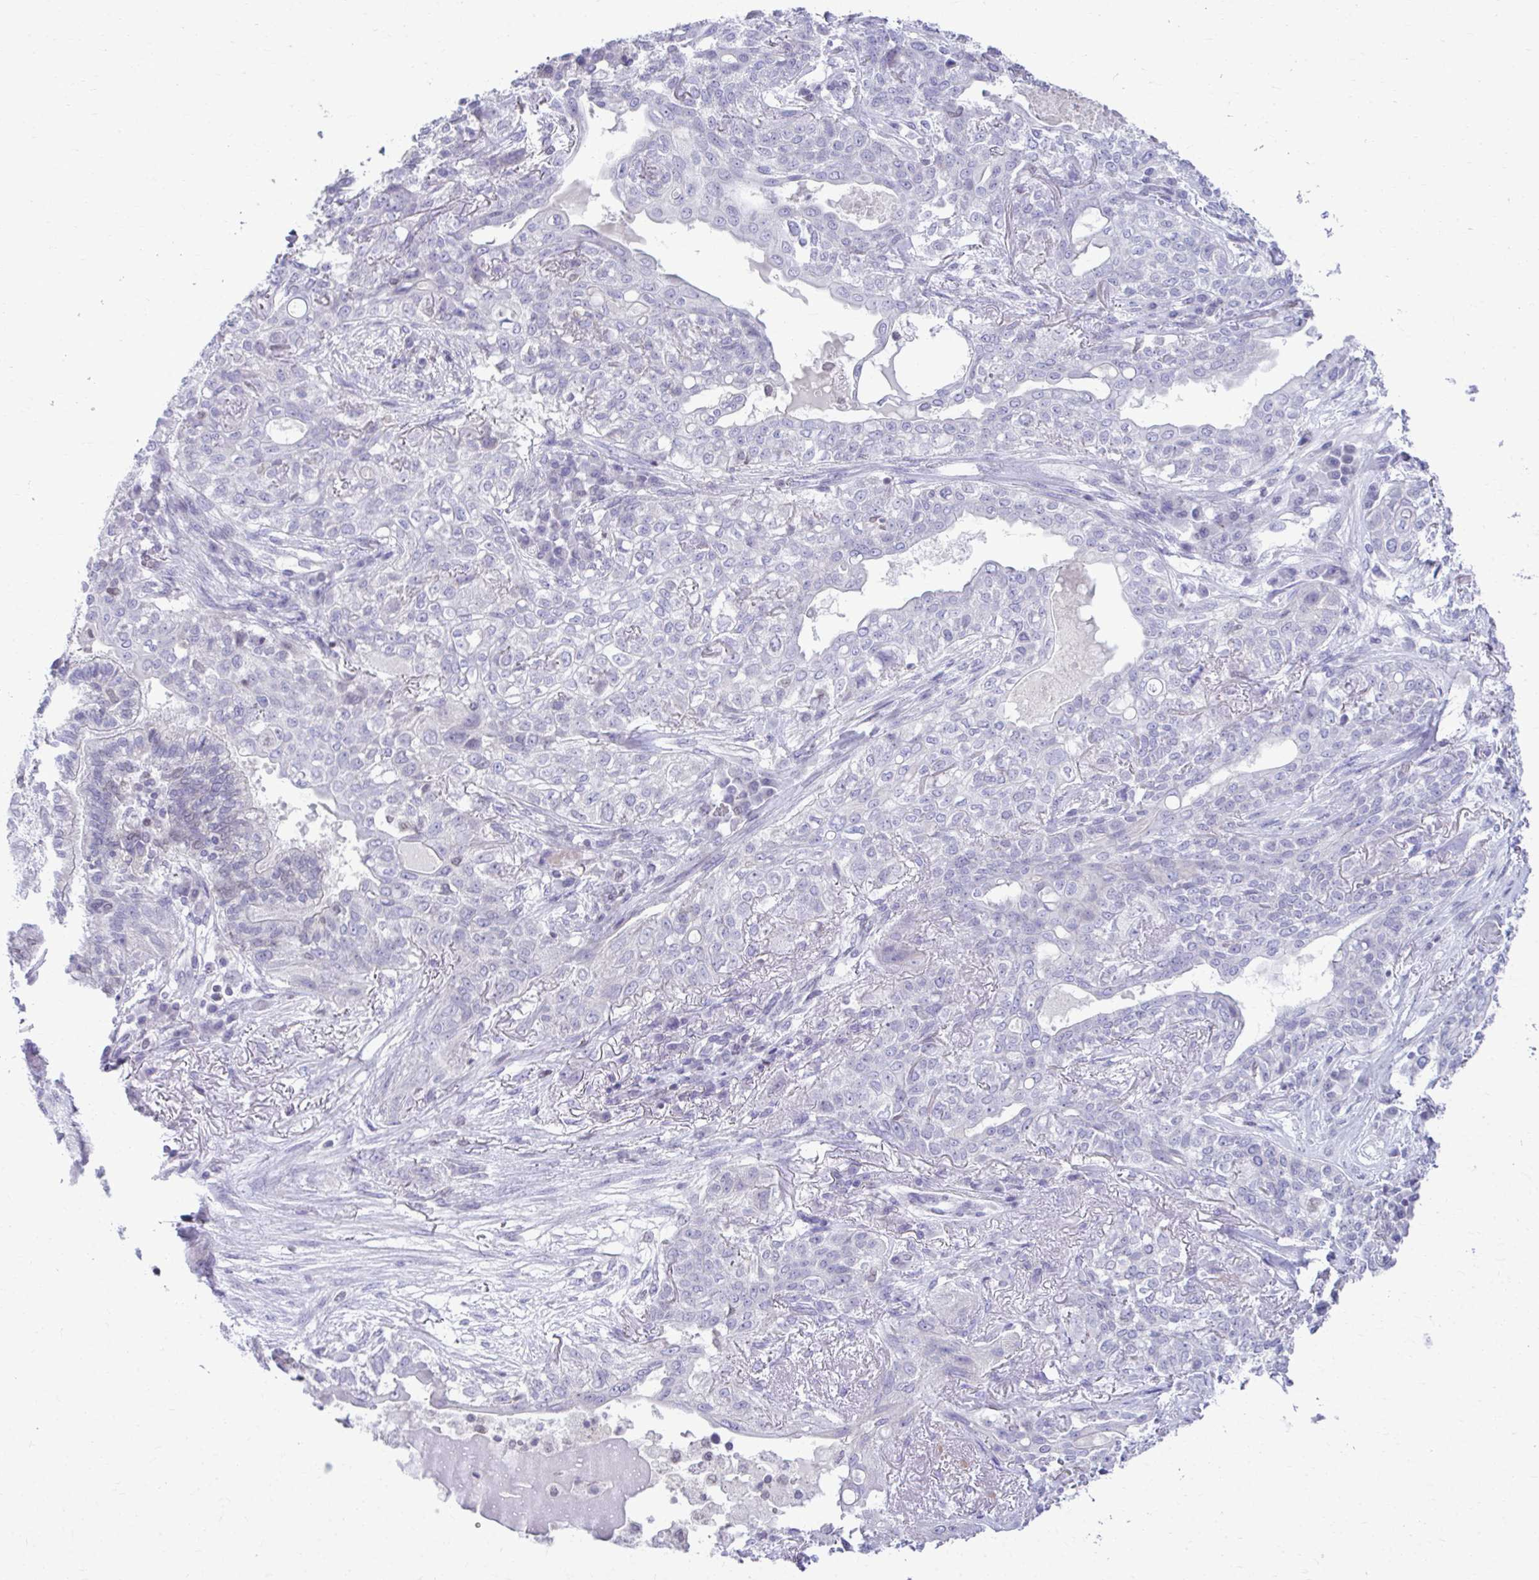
{"staining": {"intensity": "negative", "quantity": "none", "location": "none"}, "tissue": "lung cancer", "cell_type": "Tumor cells", "image_type": "cancer", "snomed": [{"axis": "morphology", "description": "Squamous cell carcinoma, NOS"}, {"axis": "topography", "description": "Lung"}], "caption": "Squamous cell carcinoma (lung) was stained to show a protein in brown. There is no significant positivity in tumor cells. (Brightfield microscopy of DAB (3,3'-diaminobenzidine) IHC at high magnification).", "gene": "OR7A5", "patient": {"sex": "female", "age": 70}}